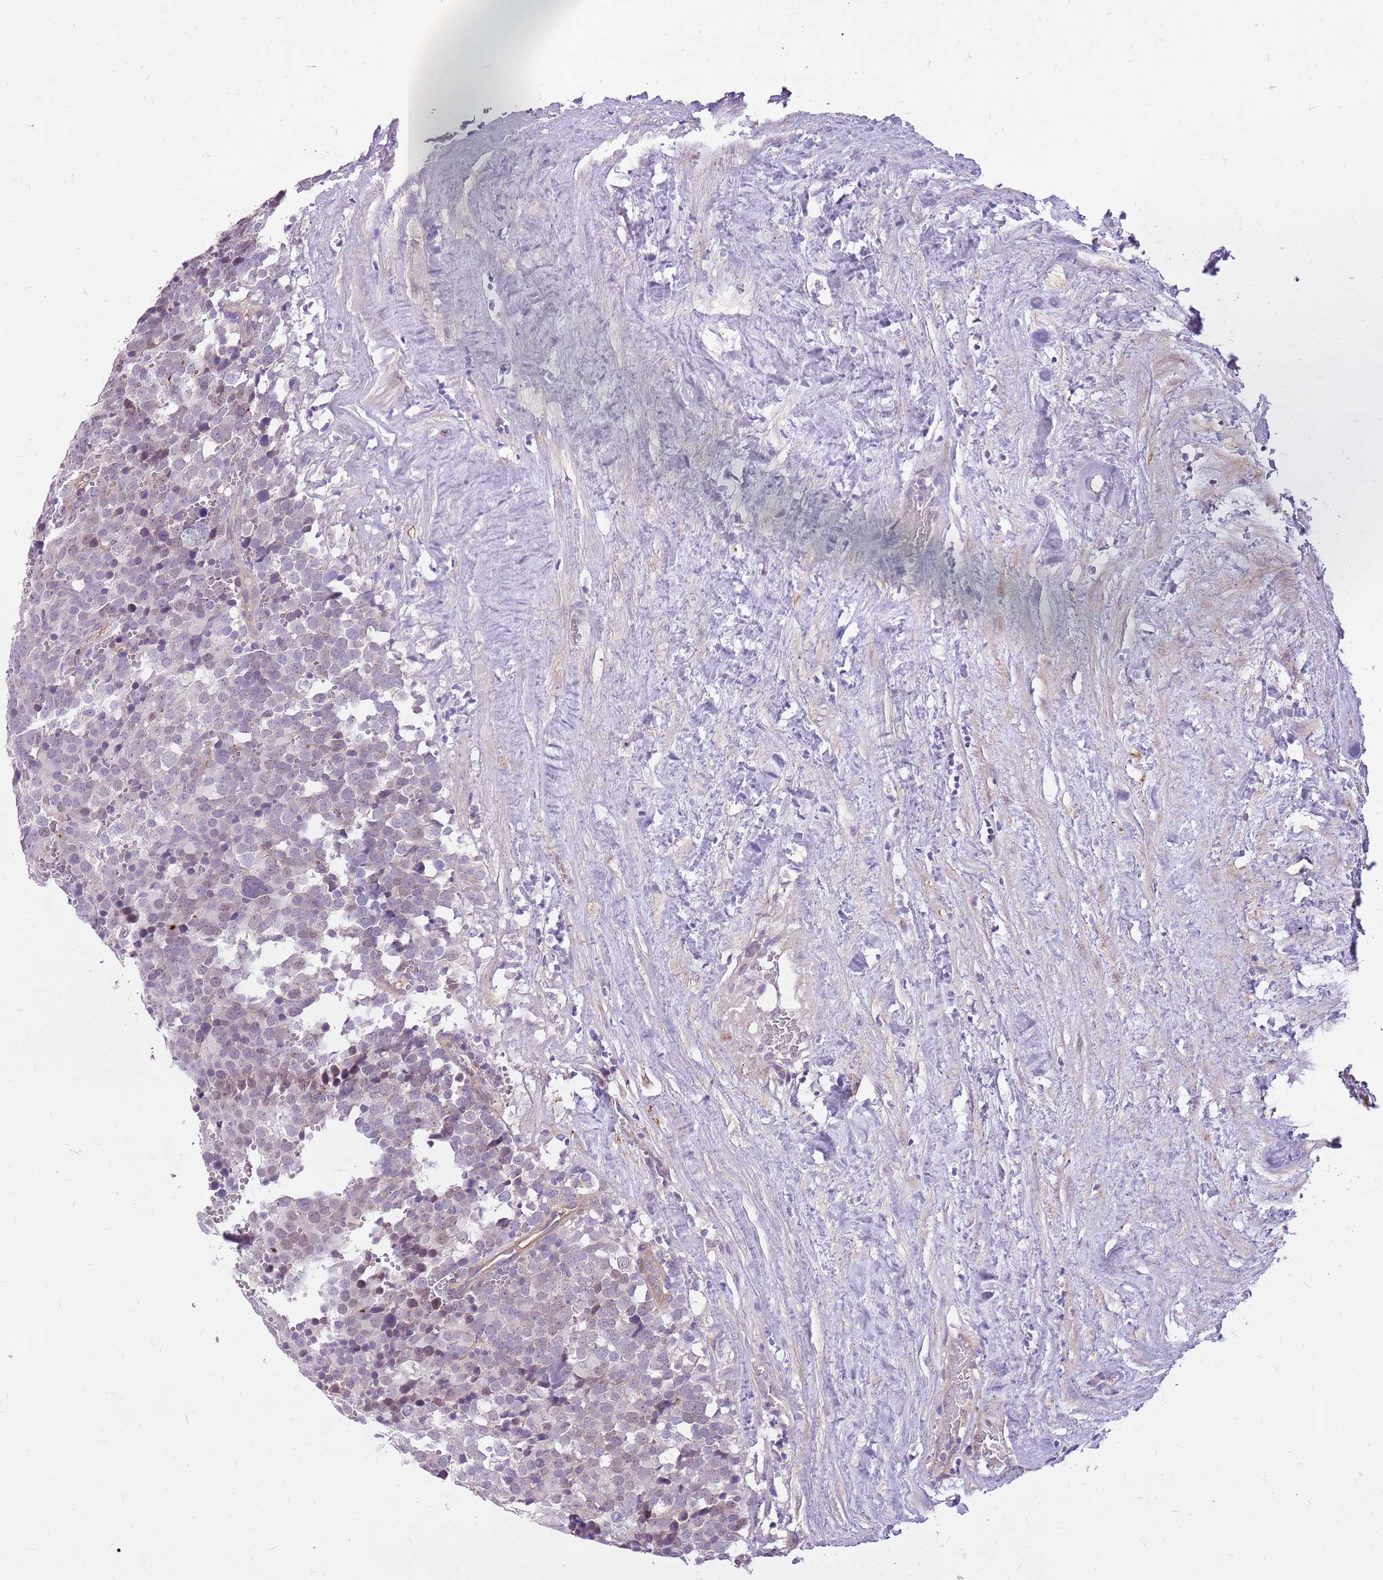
{"staining": {"intensity": "weak", "quantity": "<25%", "location": "nuclear"}, "tissue": "testis cancer", "cell_type": "Tumor cells", "image_type": "cancer", "snomed": [{"axis": "morphology", "description": "Seminoma, NOS"}, {"axis": "topography", "description": "Testis"}], "caption": "The photomicrograph exhibits no staining of tumor cells in seminoma (testis).", "gene": "WASHC4", "patient": {"sex": "male", "age": 71}}